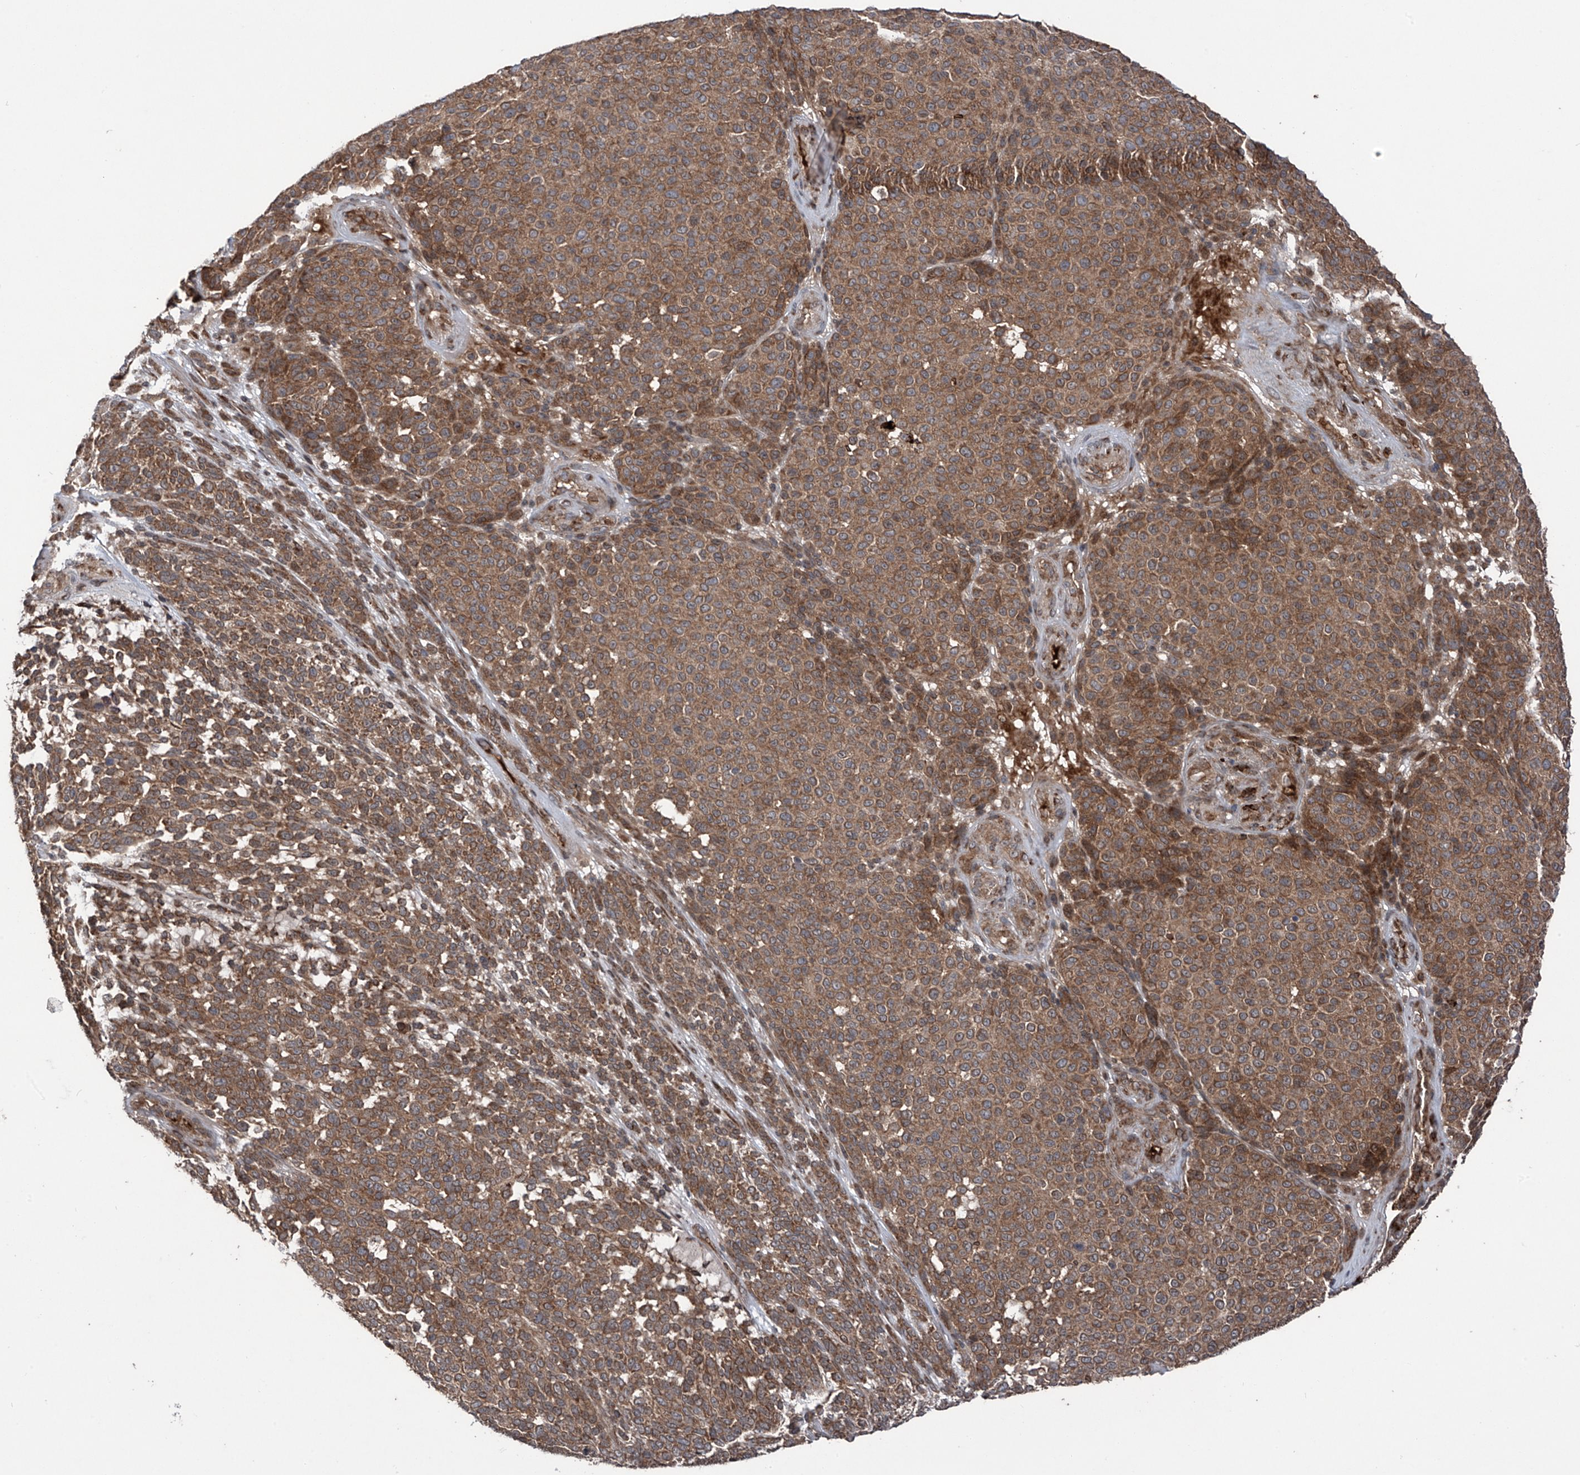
{"staining": {"intensity": "moderate", "quantity": ">75%", "location": "cytoplasmic/membranous"}, "tissue": "melanoma", "cell_type": "Tumor cells", "image_type": "cancer", "snomed": [{"axis": "morphology", "description": "Malignant melanoma, NOS"}, {"axis": "topography", "description": "Skin"}], "caption": "A brown stain highlights moderate cytoplasmic/membranous positivity of a protein in human melanoma tumor cells.", "gene": "ZDHHC9", "patient": {"sex": "male", "age": 49}}